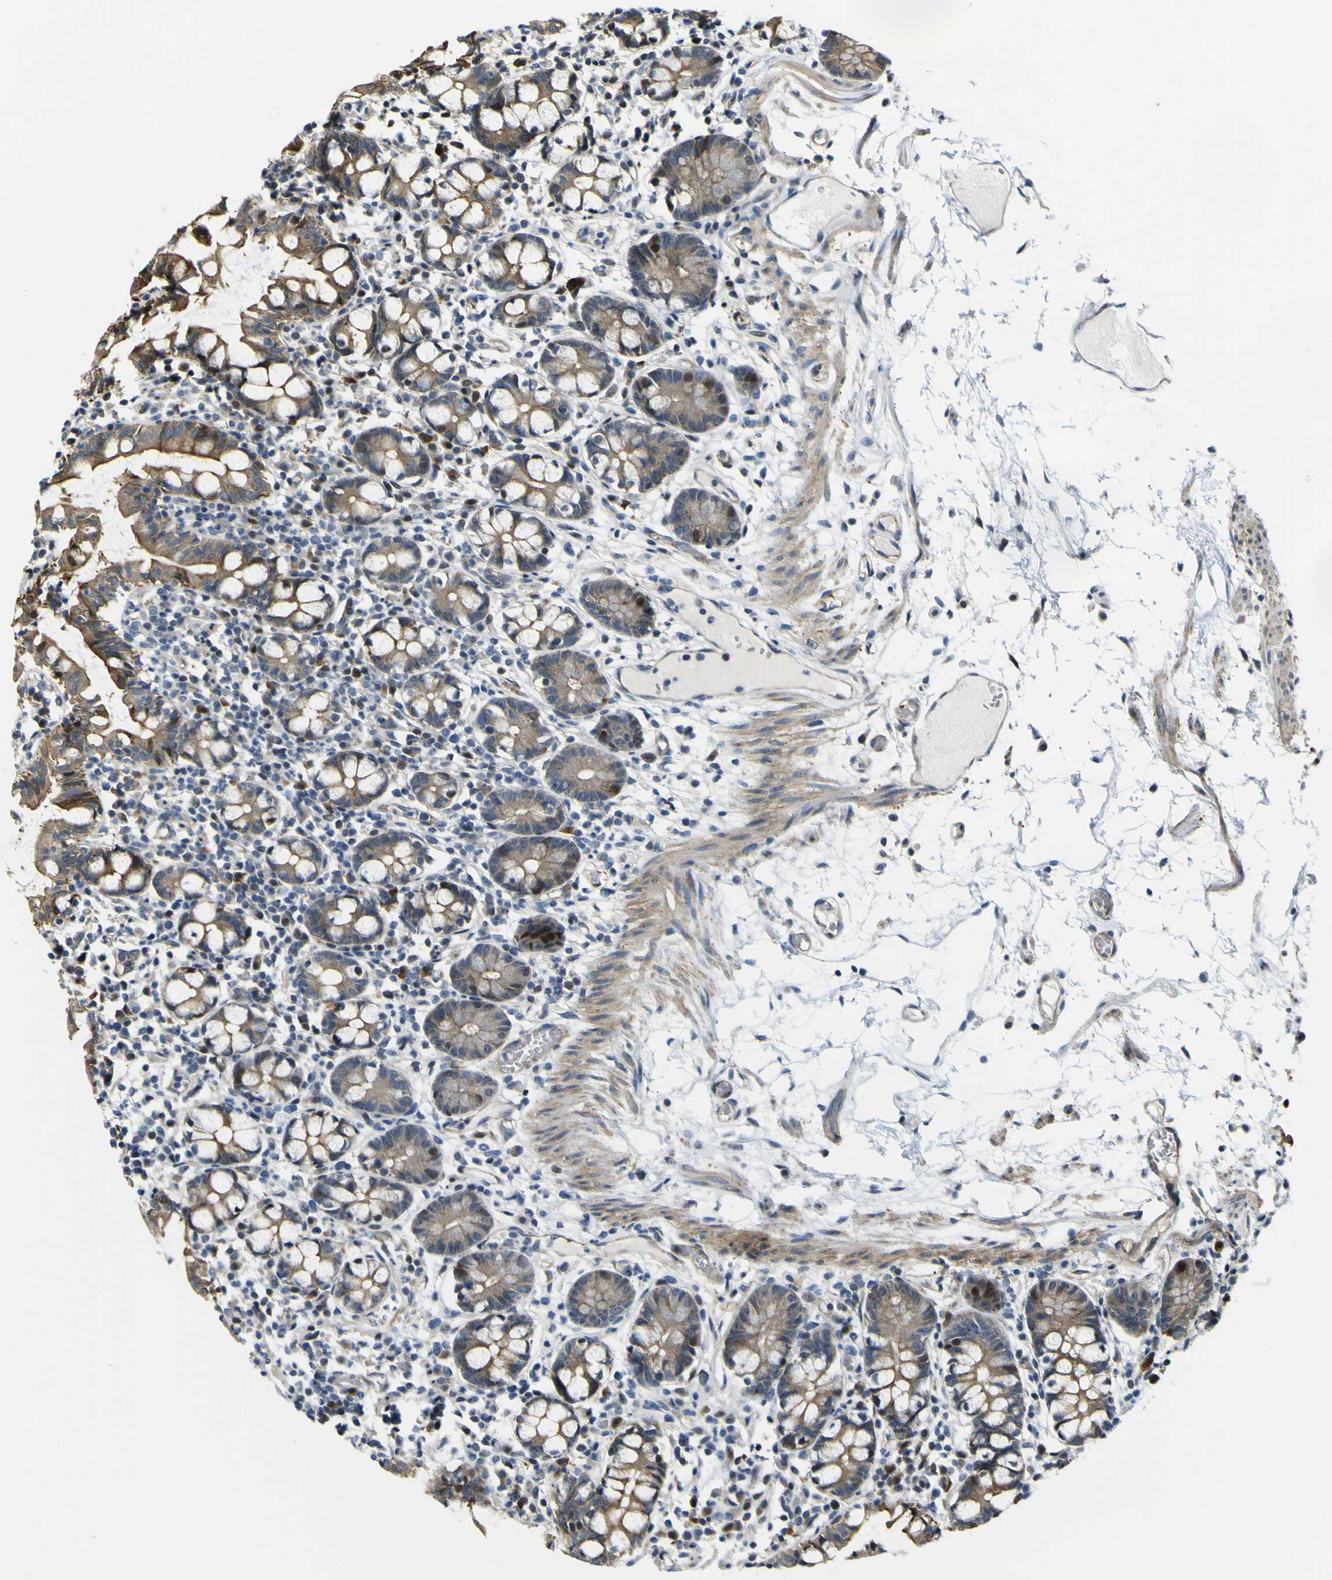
{"staining": {"intensity": "strong", "quantity": "25%-75%", "location": "cytoplasmic/membranous"}, "tissue": "small intestine", "cell_type": "Glandular cells", "image_type": "normal", "snomed": [{"axis": "morphology", "description": "Normal tissue, NOS"}, {"axis": "morphology", "description": "Cystadenocarcinoma, serous, Metastatic site"}, {"axis": "topography", "description": "Small intestine"}], "caption": "A high-resolution photomicrograph shows immunohistochemistry staining of unremarkable small intestine, which shows strong cytoplasmic/membranous expression in about 25%-75% of glandular cells.", "gene": "KDM7A", "patient": {"sex": "female", "age": 61}}